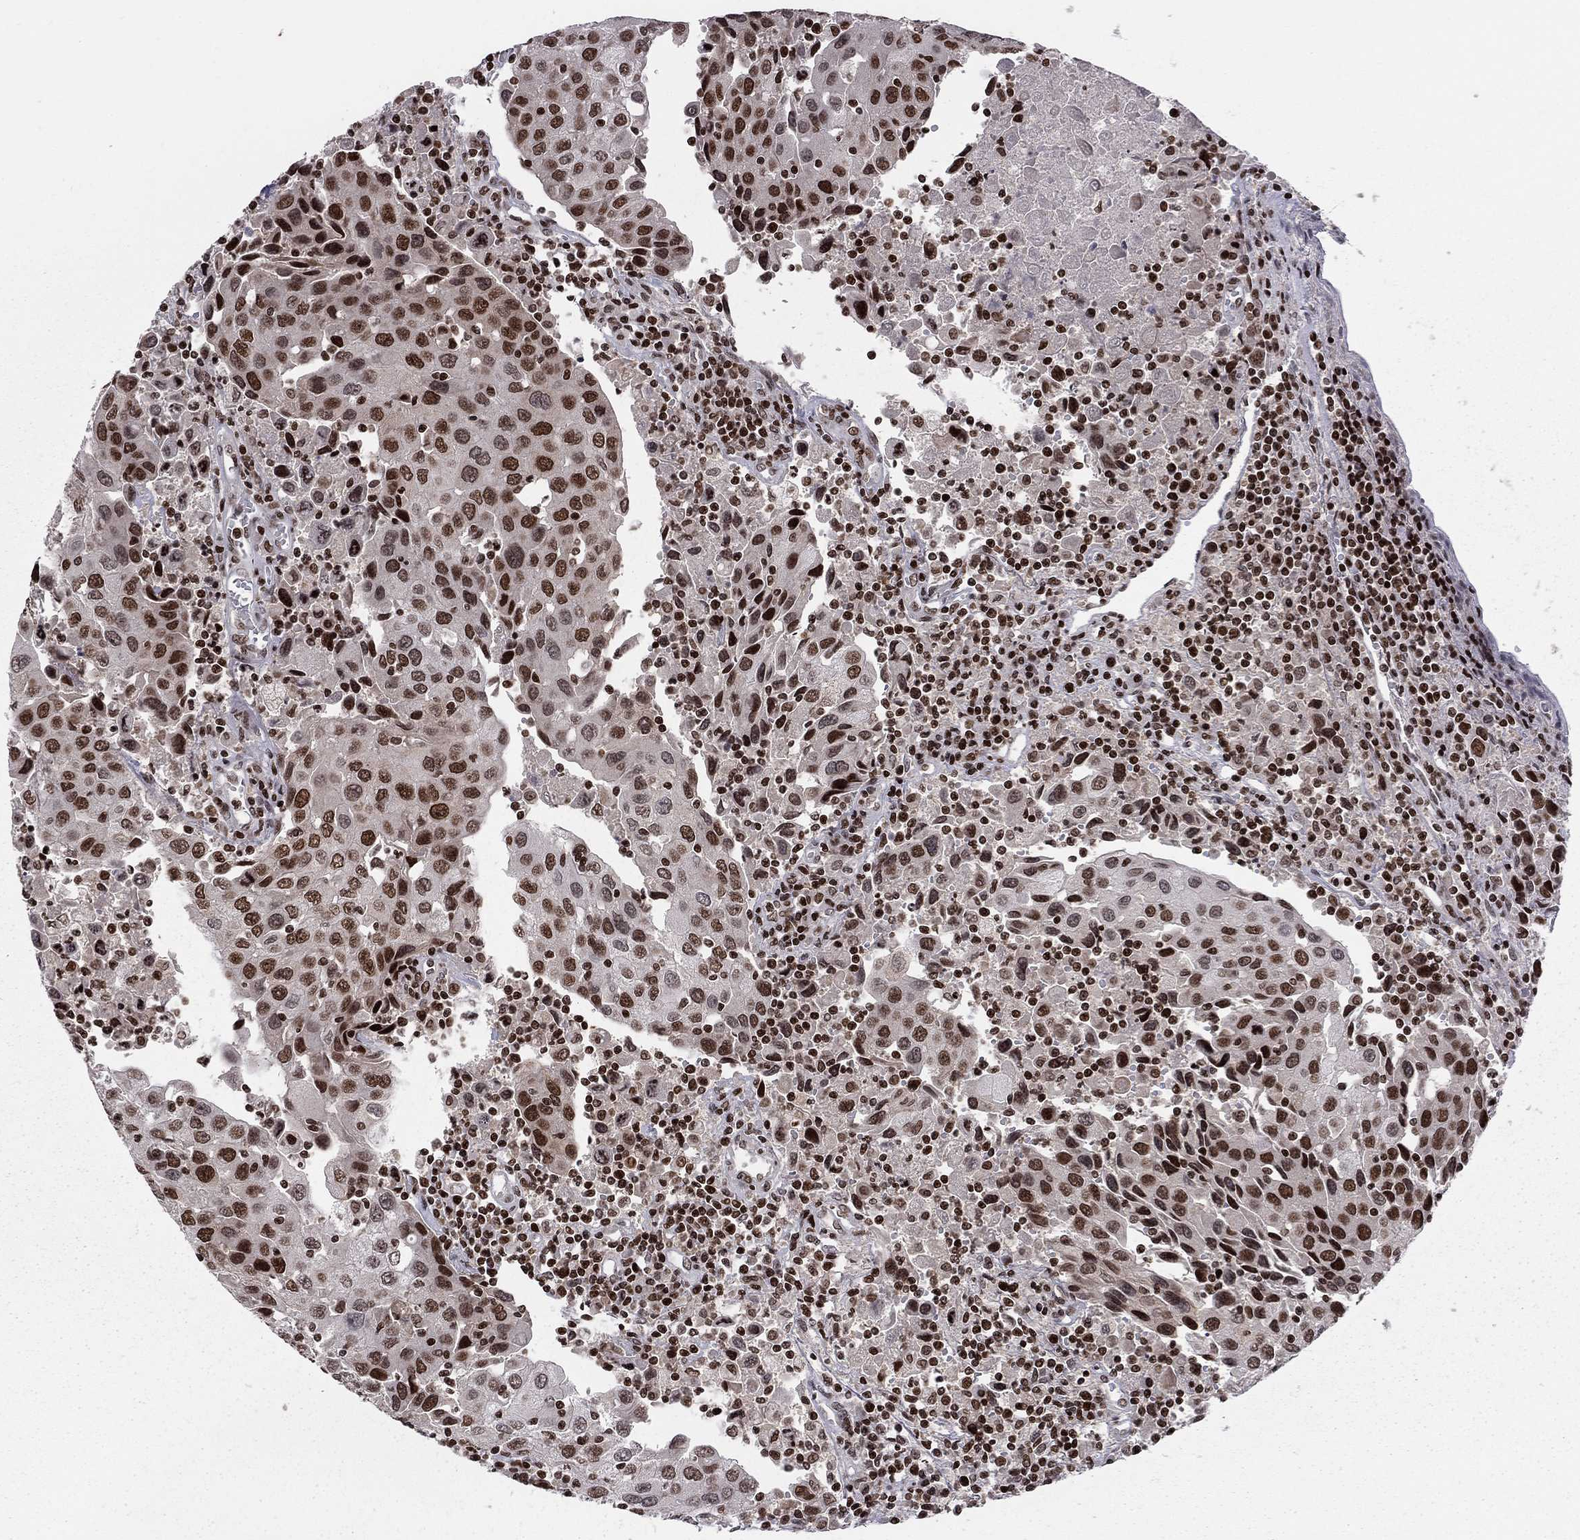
{"staining": {"intensity": "strong", "quantity": ">75%", "location": "nuclear"}, "tissue": "urothelial cancer", "cell_type": "Tumor cells", "image_type": "cancer", "snomed": [{"axis": "morphology", "description": "Urothelial carcinoma, High grade"}, {"axis": "topography", "description": "Urinary bladder"}], "caption": "Urothelial cancer stained for a protein (brown) exhibits strong nuclear positive expression in approximately >75% of tumor cells.", "gene": "RNASEH2C", "patient": {"sex": "female", "age": 85}}